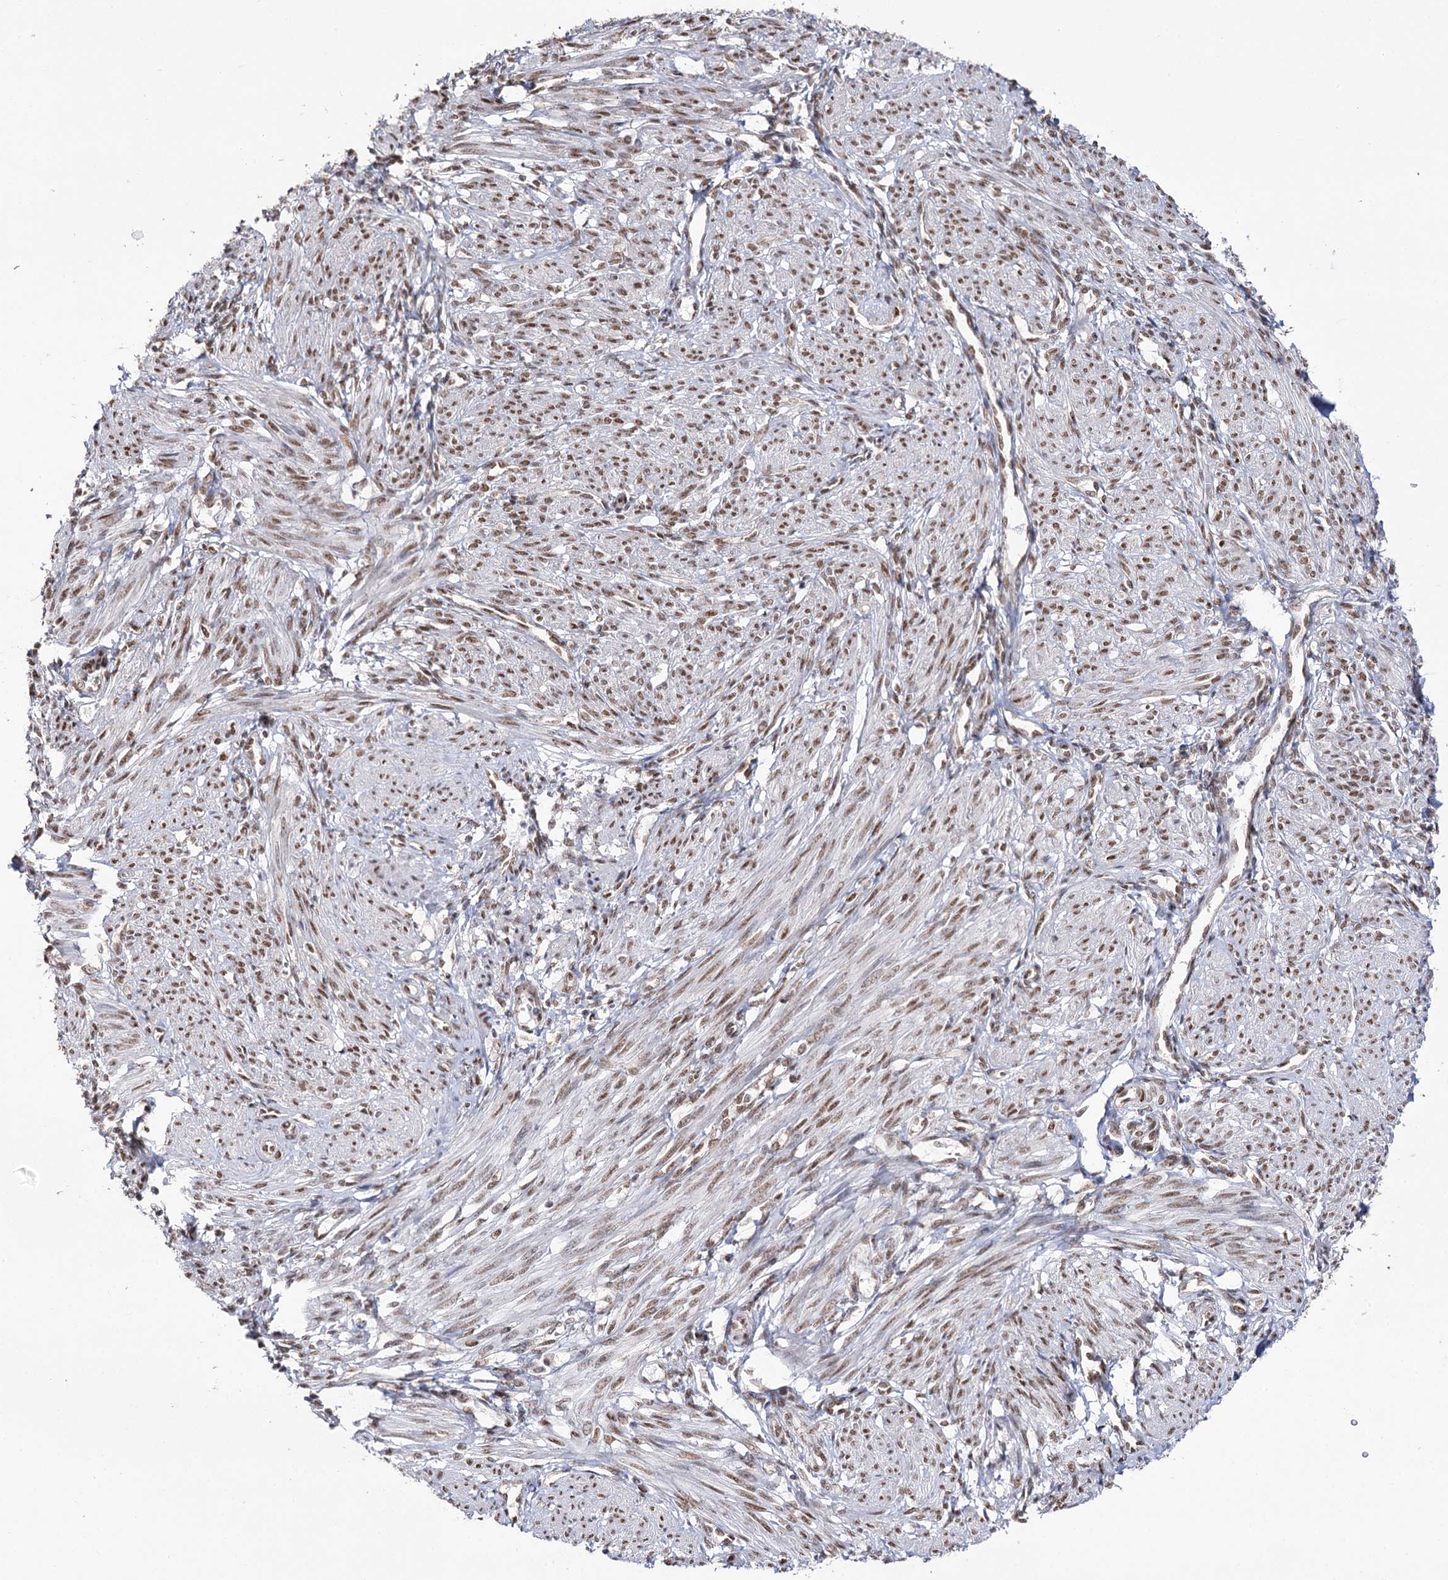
{"staining": {"intensity": "moderate", "quantity": "25%-75%", "location": "nuclear"}, "tissue": "smooth muscle", "cell_type": "Smooth muscle cells", "image_type": "normal", "snomed": [{"axis": "morphology", "description": "Normal tissue, NOS"}, {"axis": "topography", "description": "Smooth muscle"}], "caption": "Smooth muscle stained with IHC exhibits moderate nuclear expression in approximately 25%-75% of smooth muscle cells. (DAB (3,3'-diaminobenzidine) IHC, brown staining for protein, blue staining for nuclei).", "gene": "VGLL4", "patient": {"sex": "female", "age": 39}}